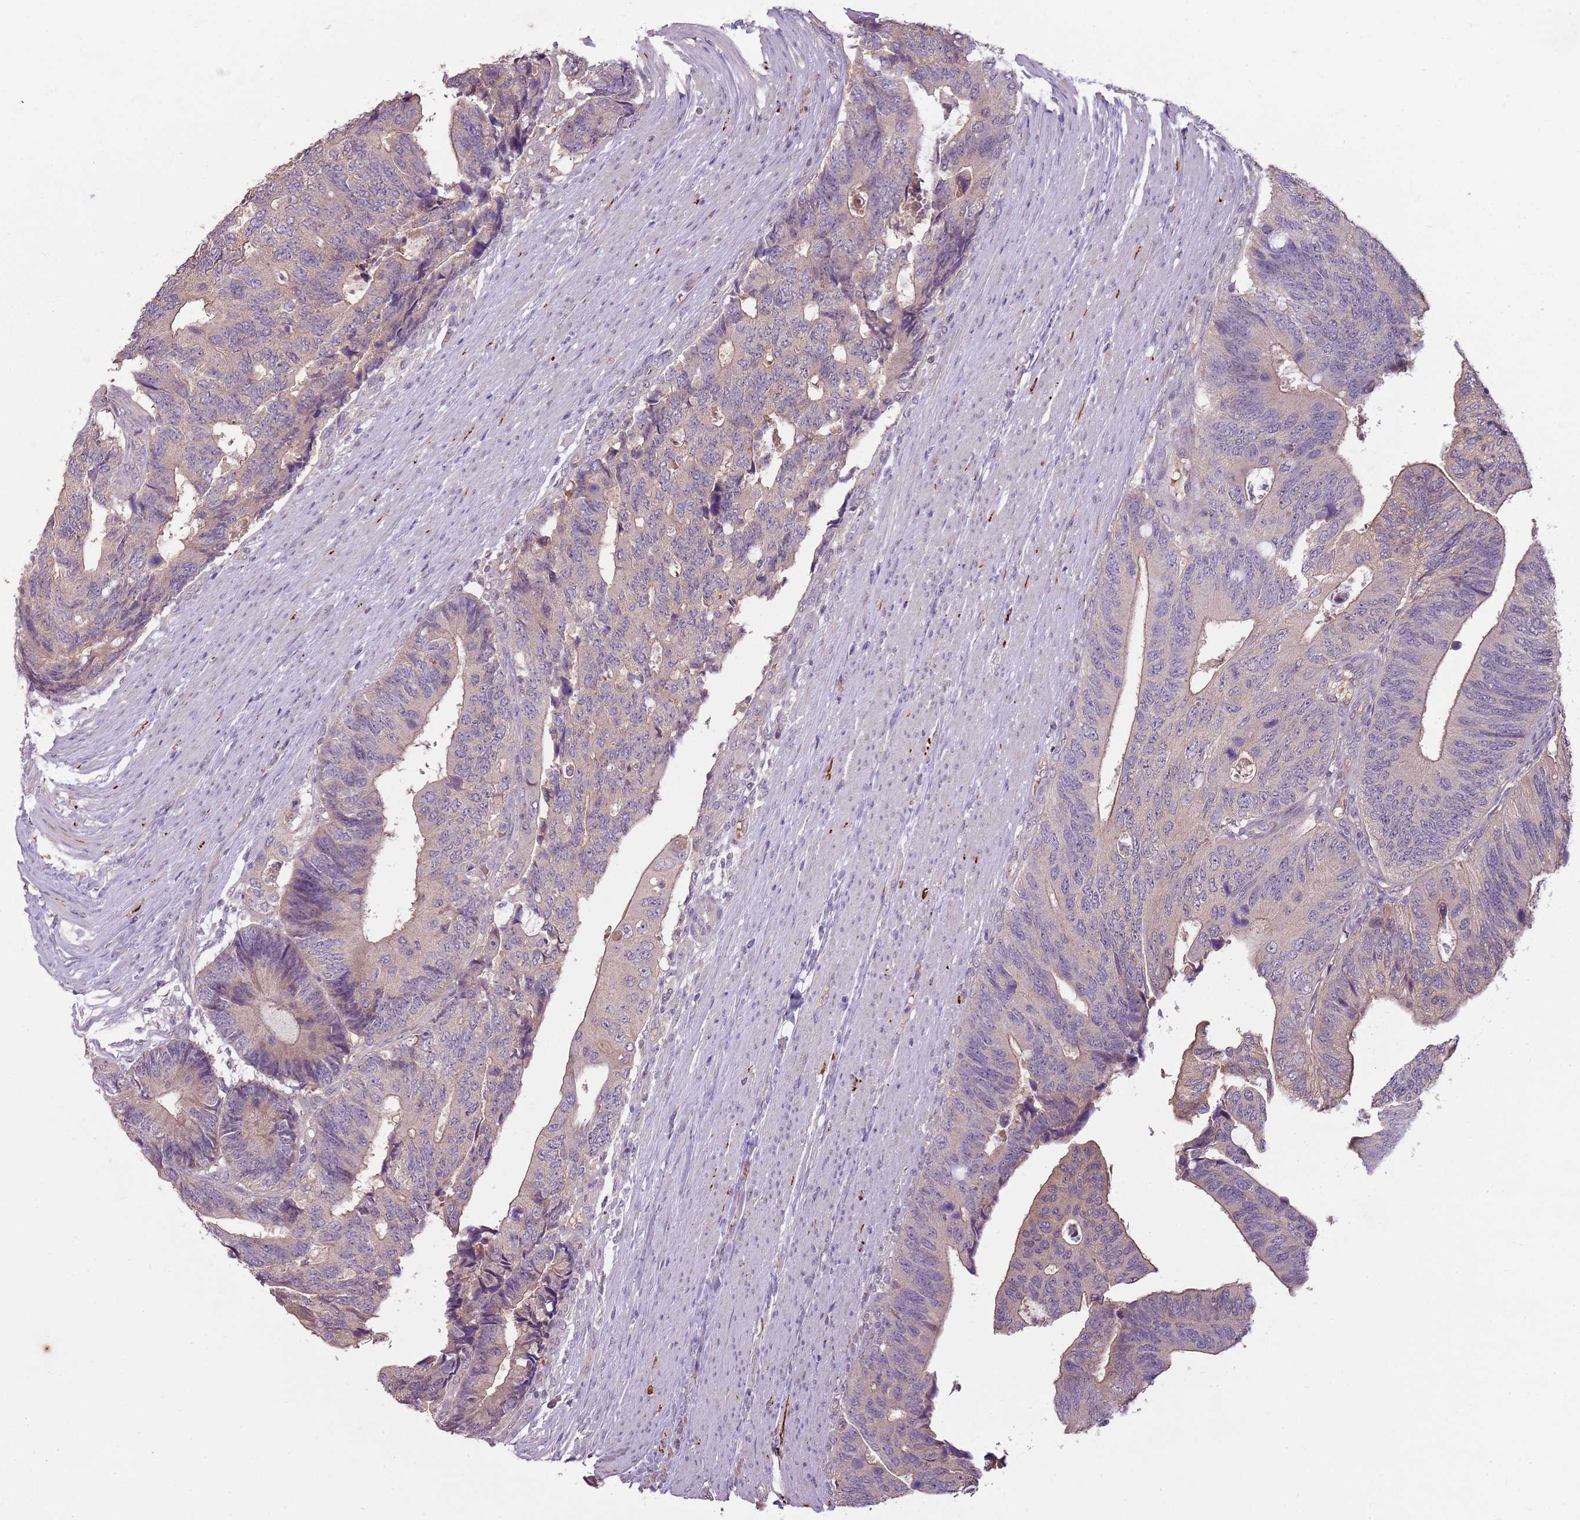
{"staining": {"intensity": "weak", "quantity": "25%-75%", "location": "cytoplasmic/membranous"}, "tissue": "colorectal cancer", "cell_type": "Tumor cells", "image_type": "cancer", "snomed": [{"axis": "morphology", "description": "Adenocarcinoma, NOS"}, {"axis": "topography", "description": "Colon"}], "caption": "A low amount of weak cytoplasmic/membranous positivity is seen in about 25%-75% of tumor cells in colorectal adenocarcinoma tissue.", "gene": "TEKT4", "patient": {"sex": "male", "age": 87}}